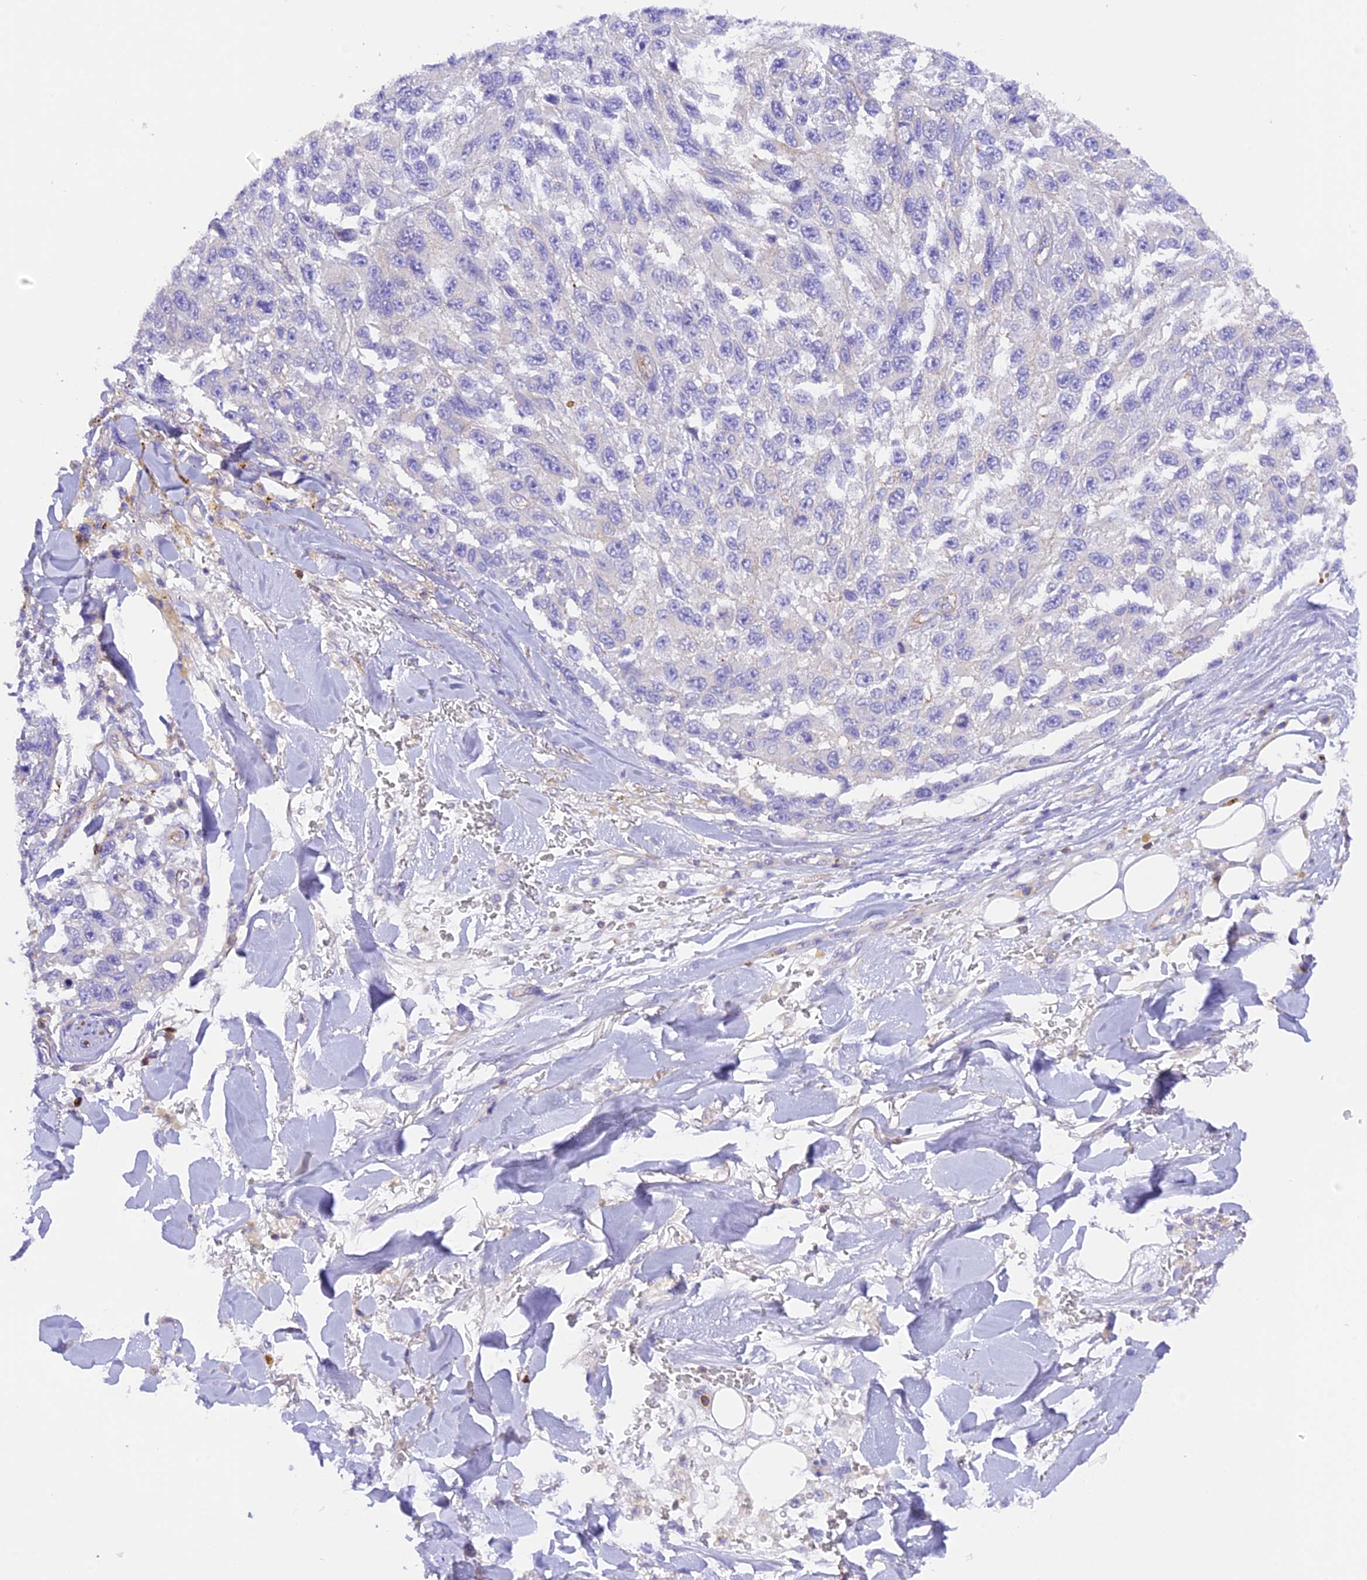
{"staining": {"intensity": "negative", "quantity": "none", "location": "none"}, "tissue": "melanoma", "cell_type": "Tumor cells", "image_type": "cancer", "snomed": [{"axis": "morphology", "description": "Normal tissue, NOS"}, {"axis": "morphology", "description": "Malignant melanoma, NOS"}, {"axis": "topography", "description": "Skin"}], "caption": "Human malignant melanoma stained for a protein using IHC reveals no expression in tumor cells.", "gene": "FAM193A", "patient": {"sex": "female", "age": 96}}